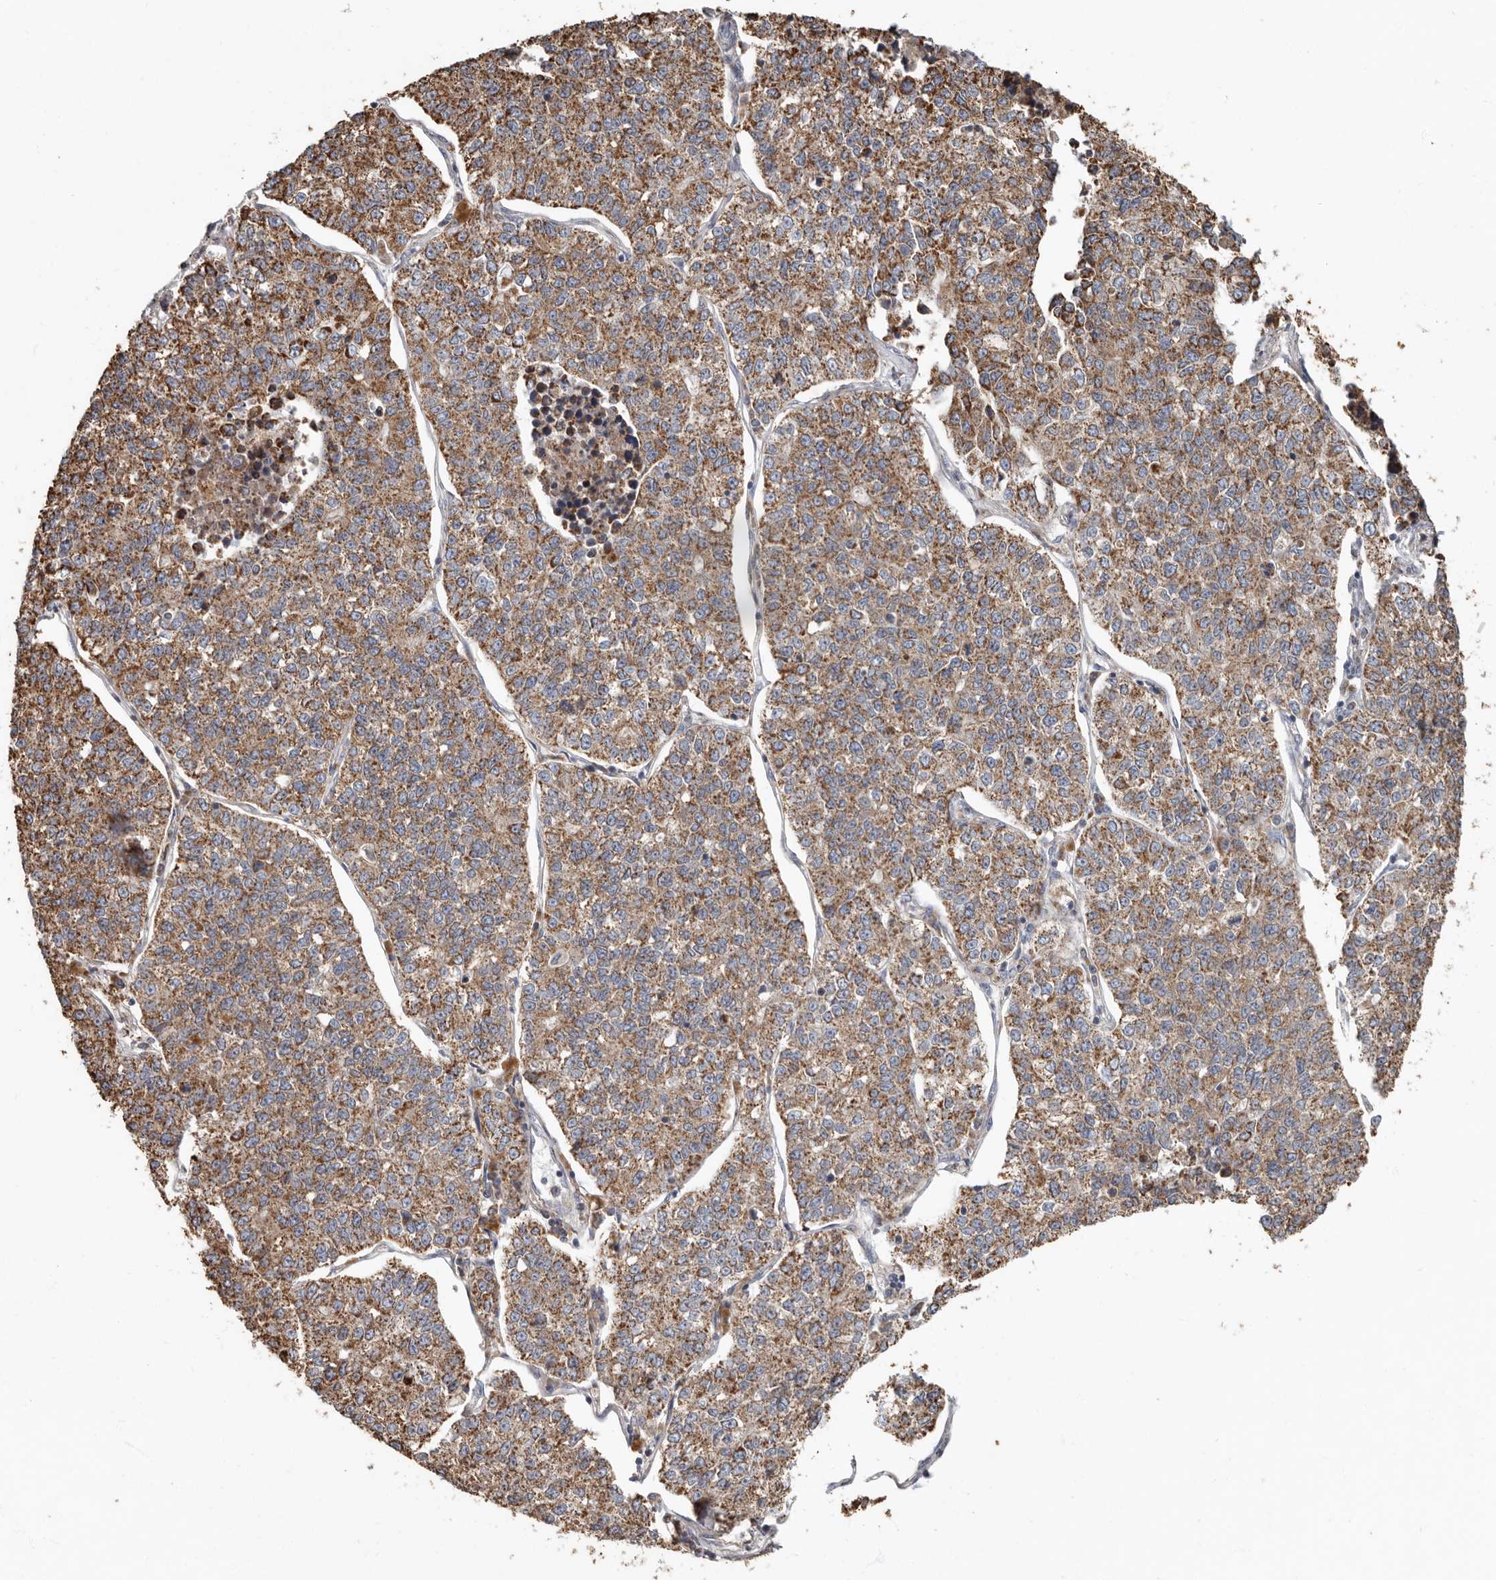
{"staining": {"intensity": "moderate", "quantity": ">75%", "location": "cytoplasmic/membranous"}, "tissue": "lung cancer", "cell_type": "Tumor cells", "image_type": "cancer", "snomed": [{"axis": "morphology", "description": "Adenocarcinoma, NOS"}, {"axis": "topography", "description": "Lung"}], "caption": "Lung cancer (adenocarcinoma) was stained to show a protein in brown. There is medium levels of moderate cytoplasmic/membranous staining in approximately >75% of tumor cells.", "gene": "KIF26B", "patient": {"sex": "male", "age": 49}}